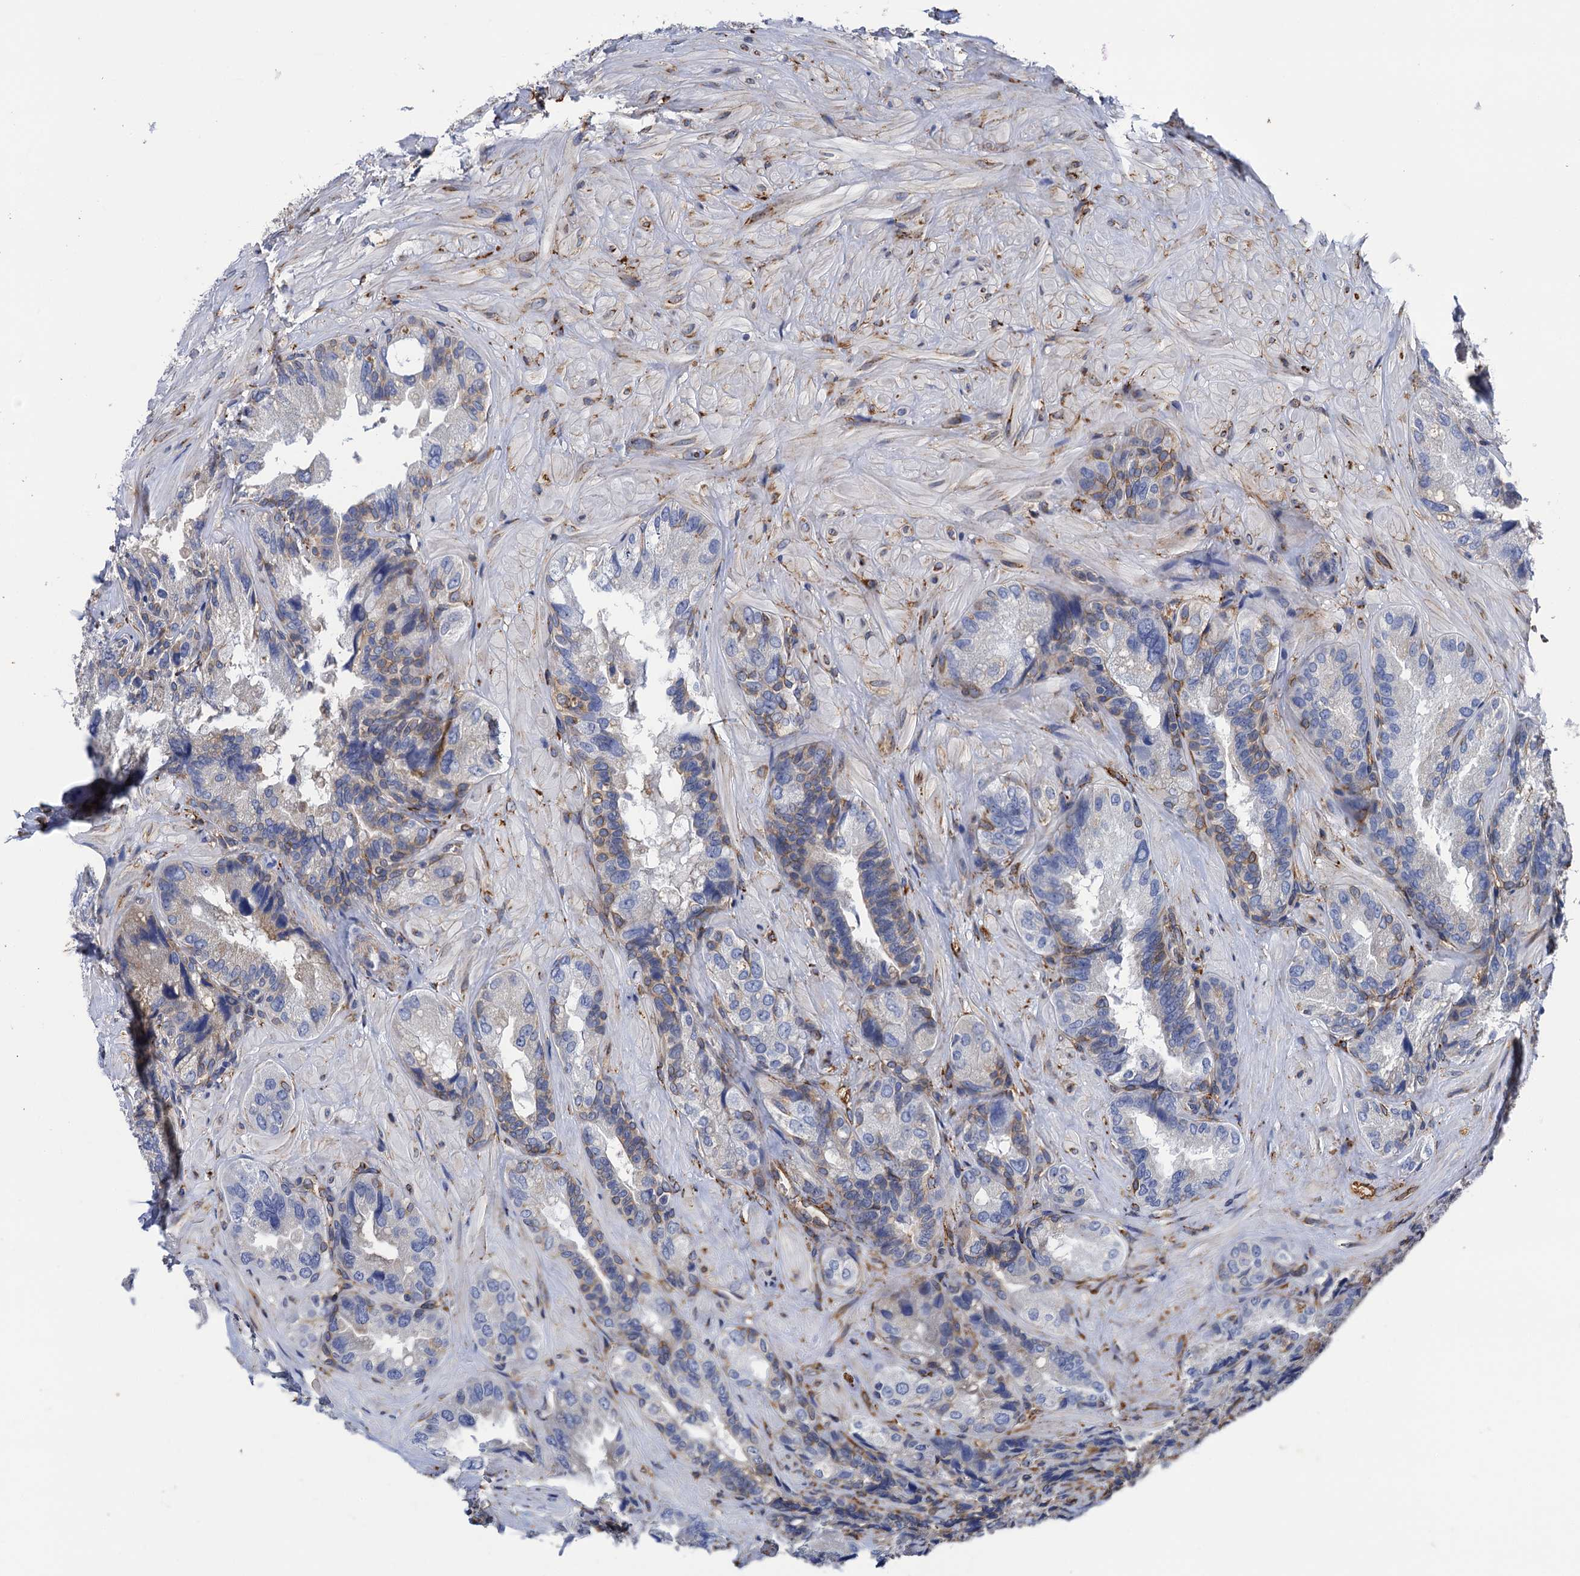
{"staining": {"intensity": "moderate", "quantity": "<25%", "location": "cytoplasmic/membranous"}, "tissue": "seminal vesicle", "cell_type": "Glandular cells", "image_type": "normal", "snomed": [{"axis": "morphology", "description": "Normal tissue, NOS"}, {"axis": "topography", "description": "Prostate and seminal vesicle, NOS"}, {"axis": "topography", "description": "Prostate"}, {"axis": "topography", "description": "Seminal veicle"}], "caption": "IHC (DAB (3,3'-diaminobenzidine)) staining of normal human seminal vesicle demonstrates moderate cytoplasmic/membranous protein staining in about <25% of glandular cells. The protein is shown in brown color, while the nuclei are stained blue.", "gene": "POGLUT3", "patient": {"sex": "male", "age": 67}}